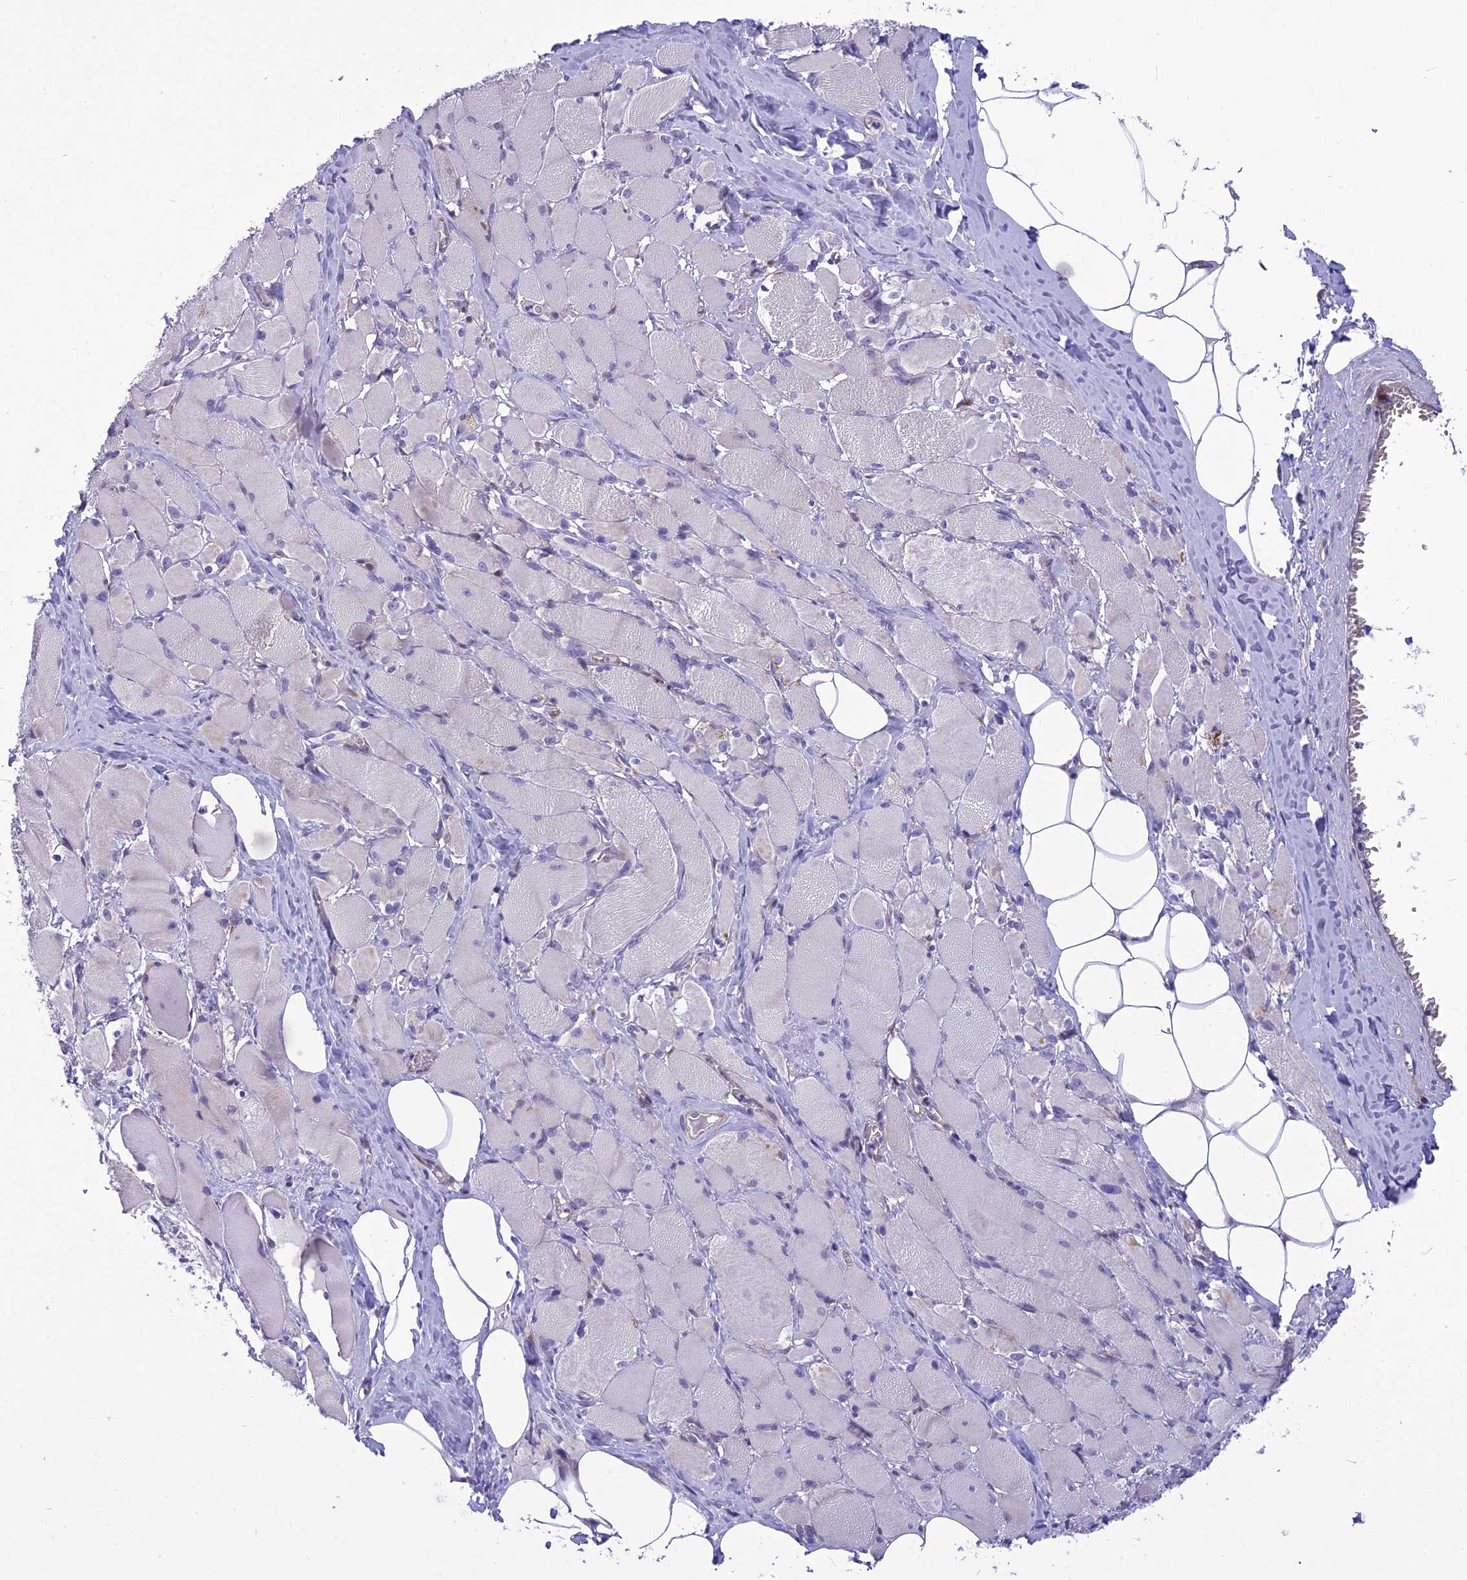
{"staining": {"intensity": "negative", "quantity": "none", "location": "none"}, "tissue": "skeletal muscle", "cell_type": "Myocytes", "image_type": "normal", "snomed": [{"axis": "morphology", "description": "Normal tissue, NOS"}, {"axis": "morphology", "description": "Basal cell carcinoma"}, {"axis": "topography", "description": "Skeletal muscle"}], "caption": "Immunohistochemistry (IHC) of benign human skeletal muscle exhibits no expression in myocytes.", "gene": "PSMF1", "patient": {"sex": "female", "age": 64}}